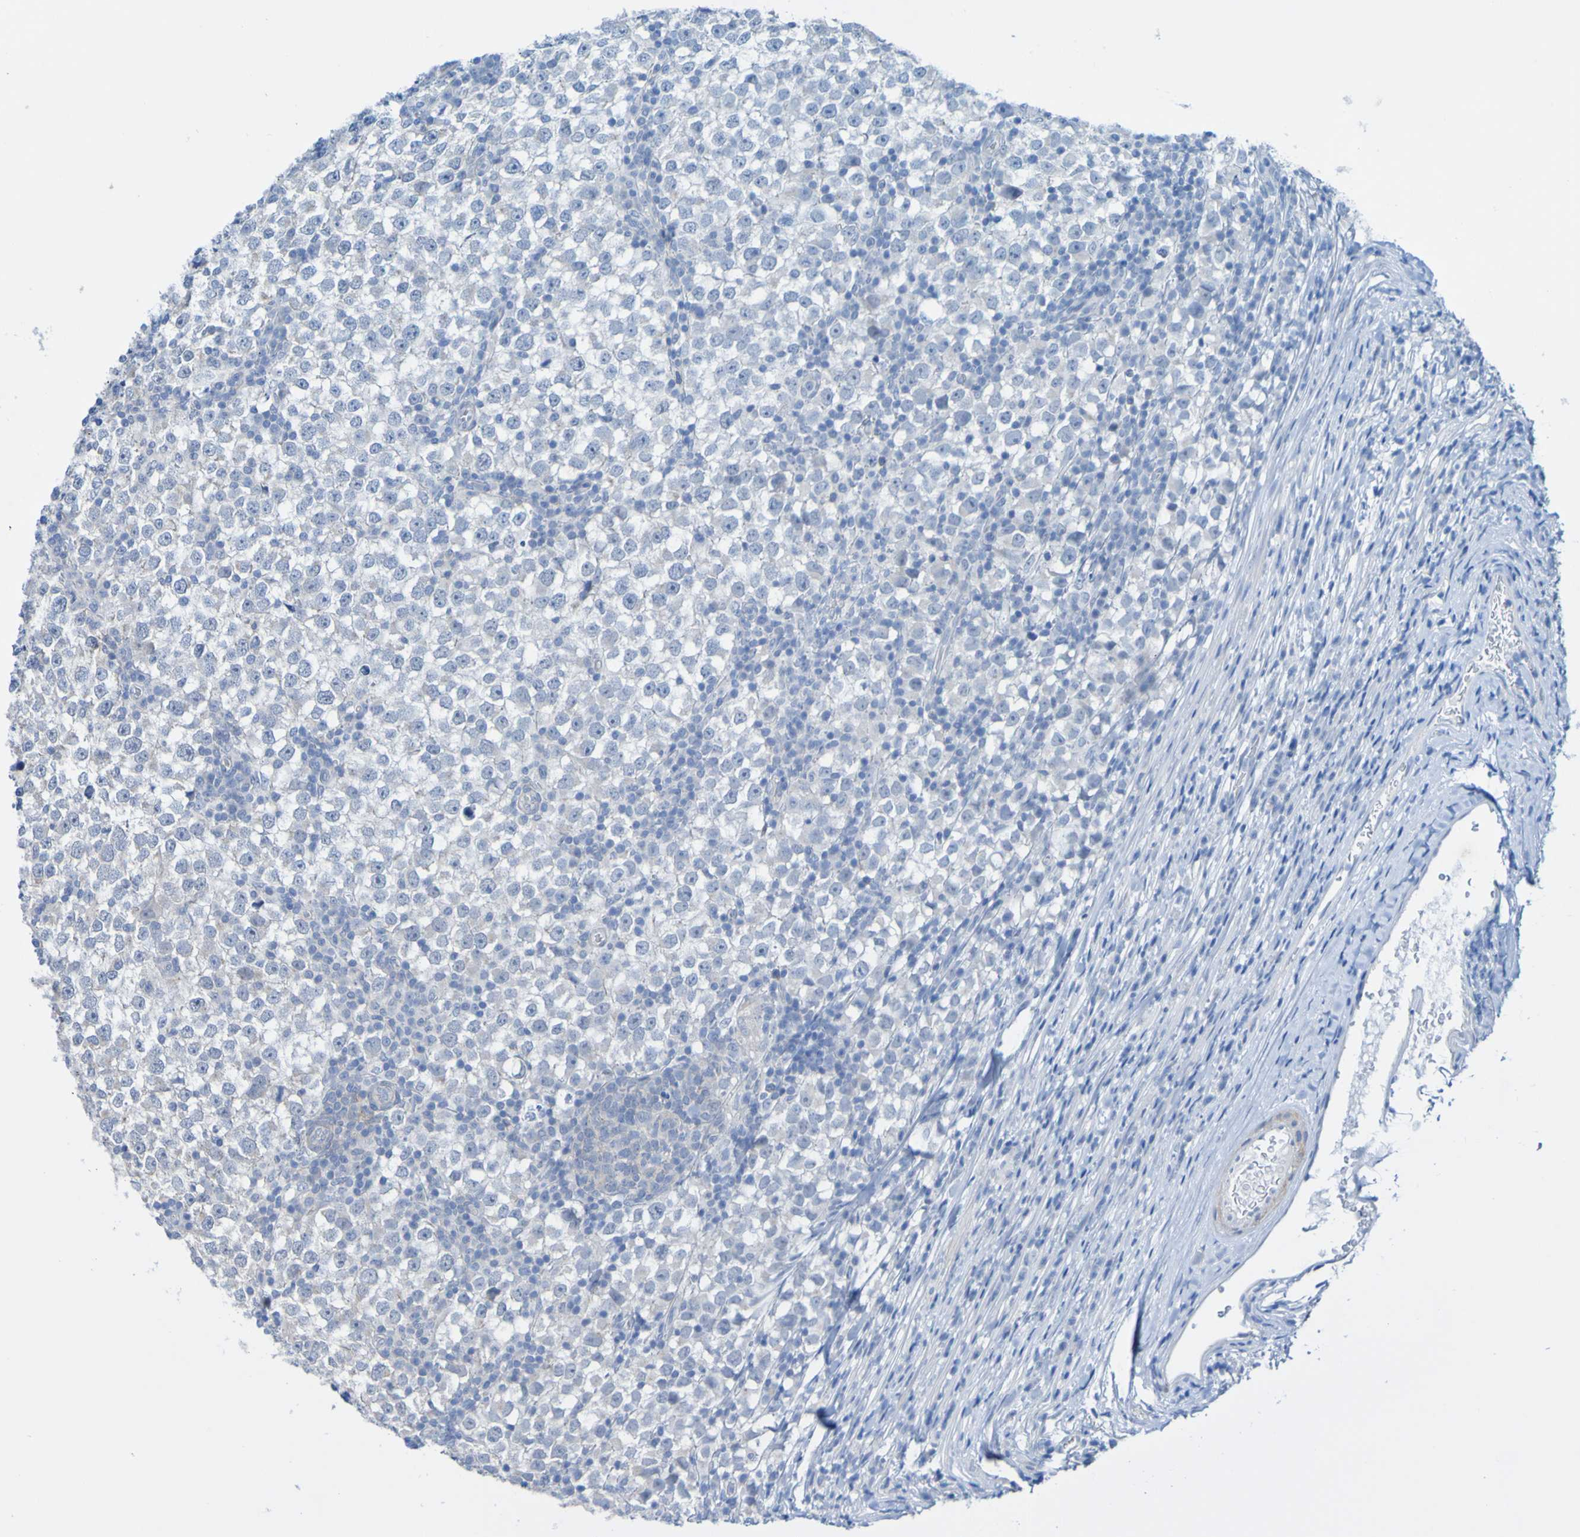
{"staining": {"intensity": "negative", "quantity": "none", "location": "none"}, "tissue": "testis cancer", "cell_type": "Tumor cells", "image_type": "cancer", "snomed": [{"axis": "morphology", "description": "Seminoma, NOS"}, {"axis": "topography", "description": "Testis"}], "caption": "Histopathology image shows no protein positivity in tumor cells of testis cancer (seminoma) tissue.", "gene": "ACMSD", "patient": {"sex": "male", "age": 65}}